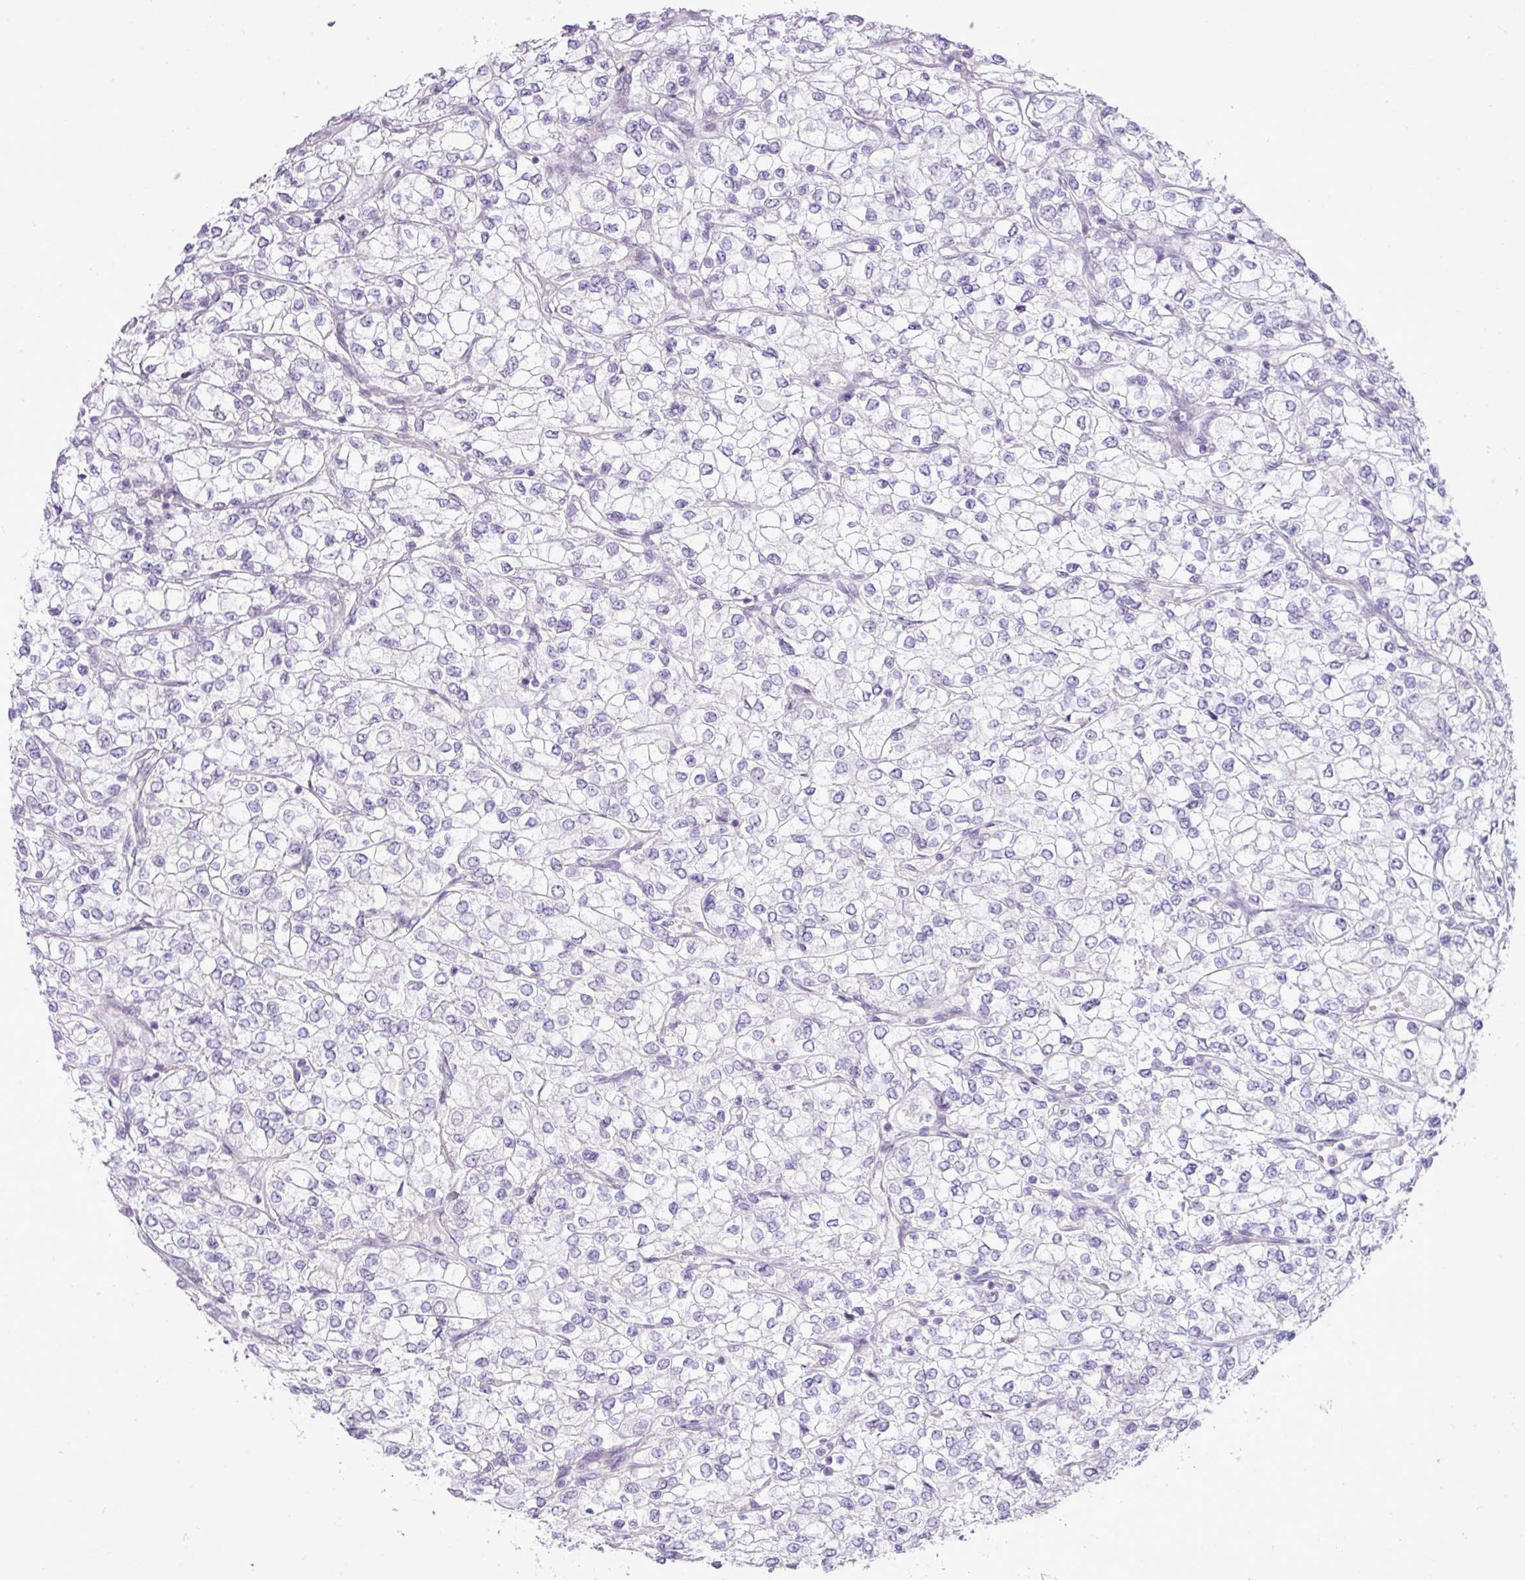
{"staining": {"intensity": "negative", "quantity": "none", "location": "none"}, "tissue": "renal cancer", "cell_type": "Tumor cells", "image_type": "cancer", "snomed": [{"axis": "morphology", "description": "Adenocarcinoma, NOS"}, {"axis": "topography", "description": "Kidney"}], "caption": "Immunohistochemistry histopathology image of renal cancer stained for a protein (brown), which exhibits no expression in tumor cells.", "gene": "ELOA2", "patient": {"sex": "male", "age": 80}}